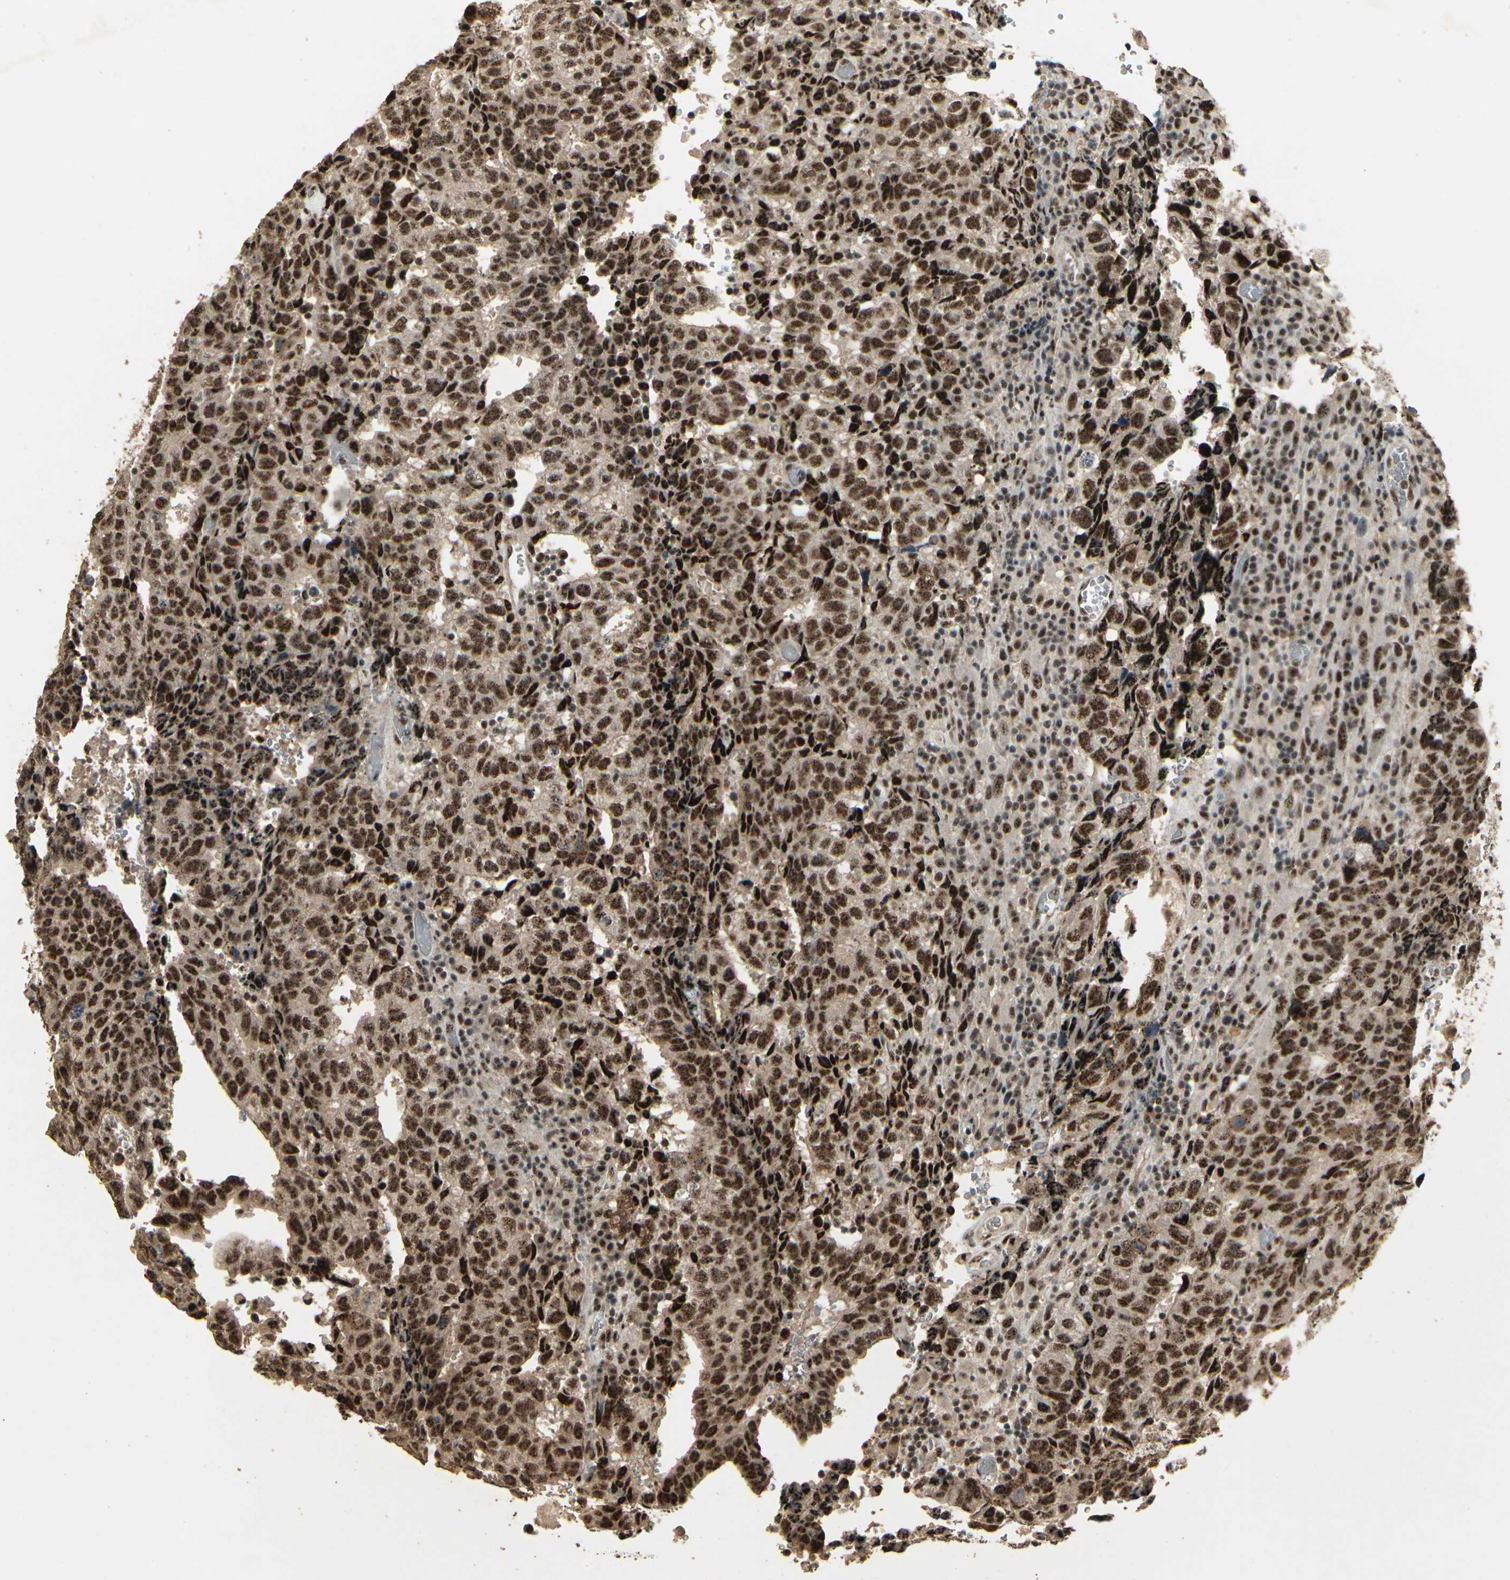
{"staining": {"intensity": "moderate", "quantity": ">75%", "location": "cytoplasmic/membranous,nuclear"}, "tissue": "testis cancer", "cell_type": "Tumor cells", "image_type": "cancer", "snomed": [{"axis": "morphology", "description": "Necrosis, NOS"}, {"axis": "morphology", "description": "Carcinoma, Embryonal, NOS"}, {"axis": "topography", "description": "Testis"}], "caption": "DAB (3,3'-diaminobenzidine) immunohistochemical staining of testis cancer (embryonal carcinoma) demonstrates moderate cytoplasmic/membranous and nuclear protein positivity in approximately >75% of tumor cells.", "gene": "RBM25", "patient": {"sex": "male", "age": 19}}